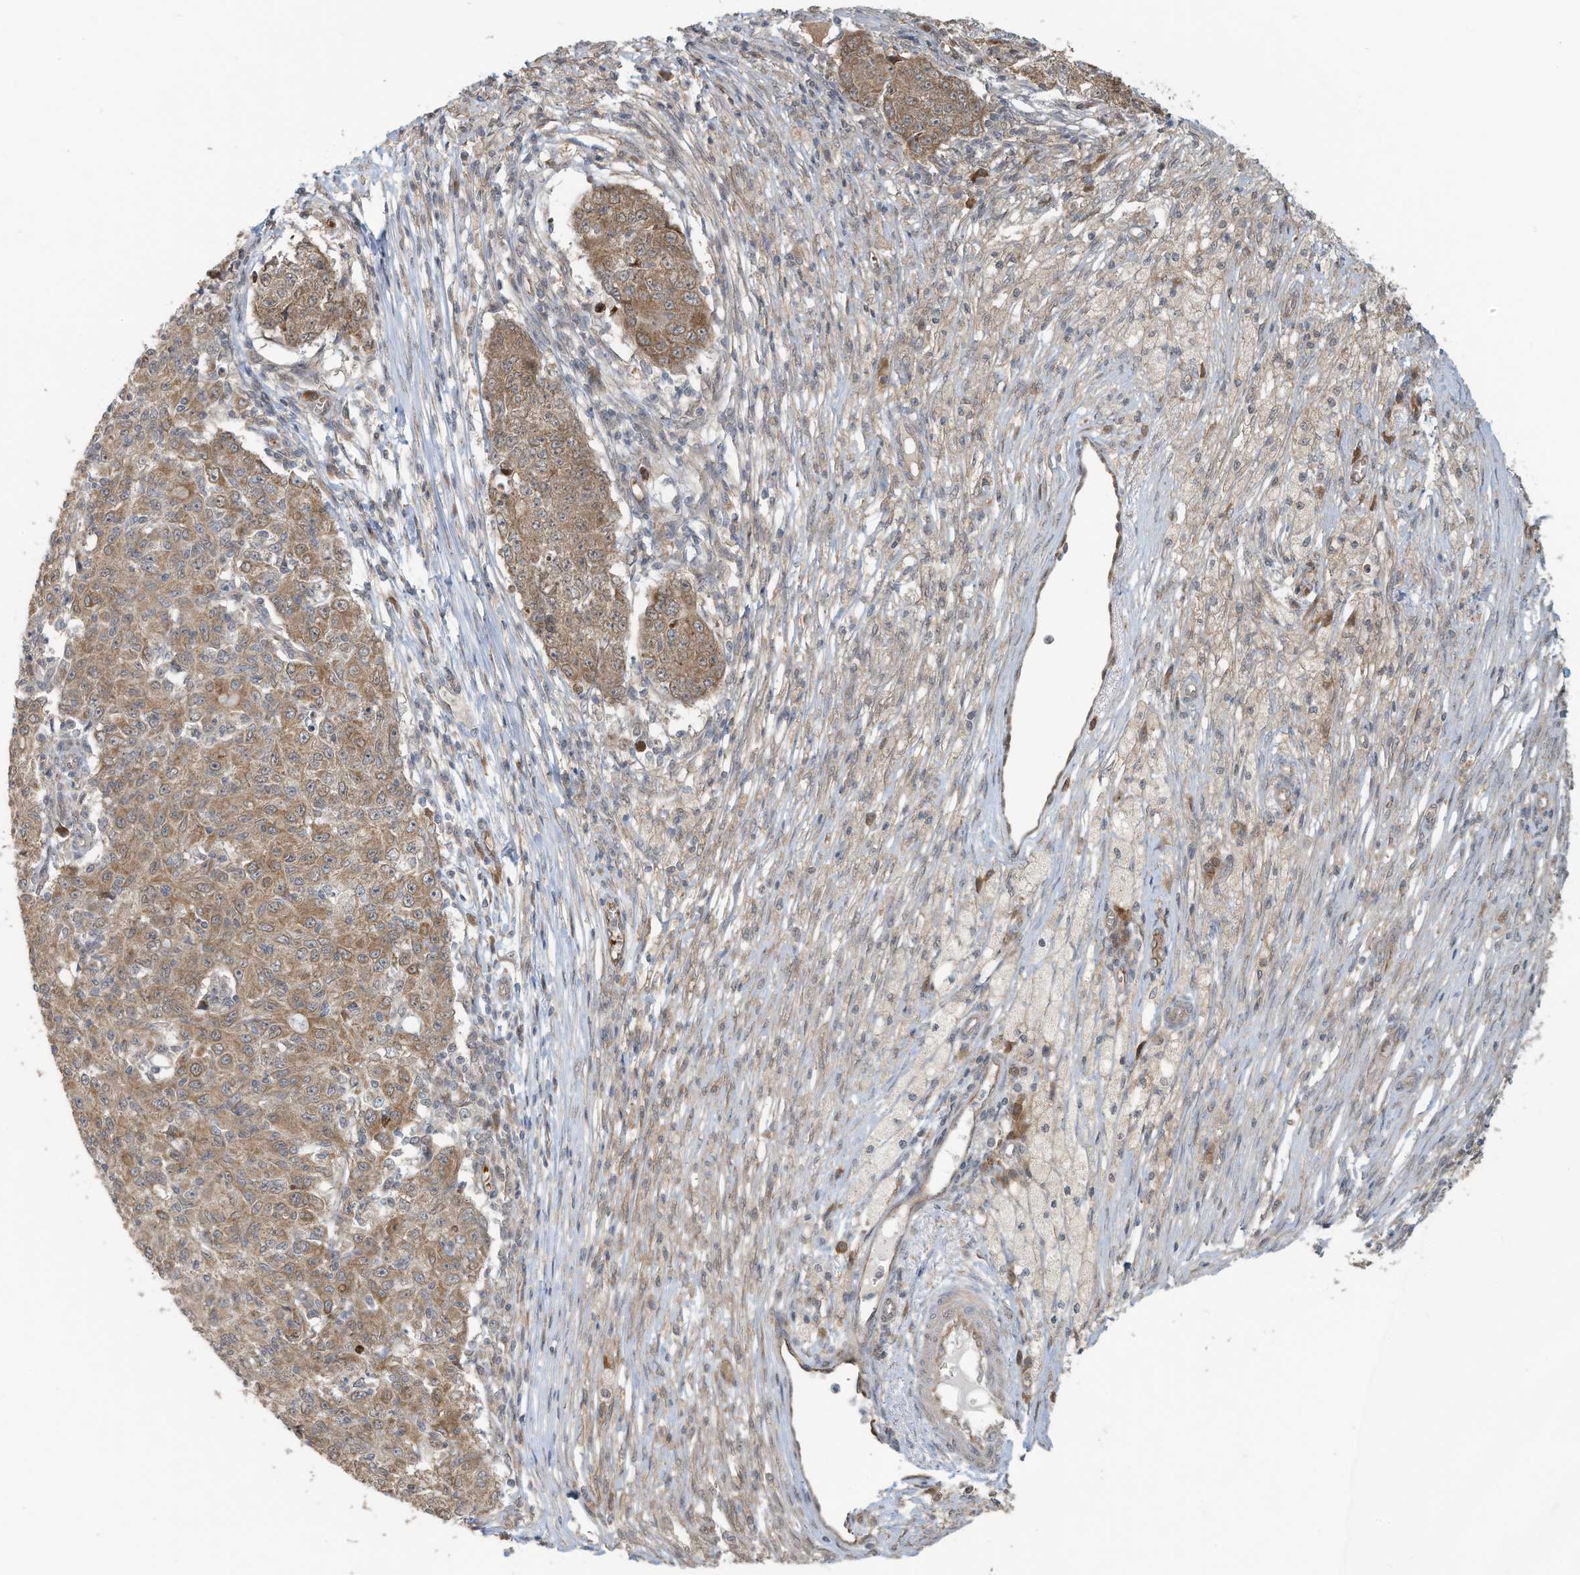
{"staining": {"intensity": "moderate", "quantity": "25%-75%", "location": "cytoplasmic/membranous"}, "tissue": "ovarian cancer", "cell_type": "Tumor cells", "image_type": "cancer", "snomed": [{"axis": "morphology", "description": "Carcinoma, endometroid"}, {"axis": "topography", "description": "Ovary"}], "caption": "Protein expression analysis of endometroid carcinoma (ovarian) reveals moderate cytoplasmic/membranous expression in approximately 25%-75% of tumor cells.", "gene": "ERI2", "patient": {"sex": "female", "age": 42}}